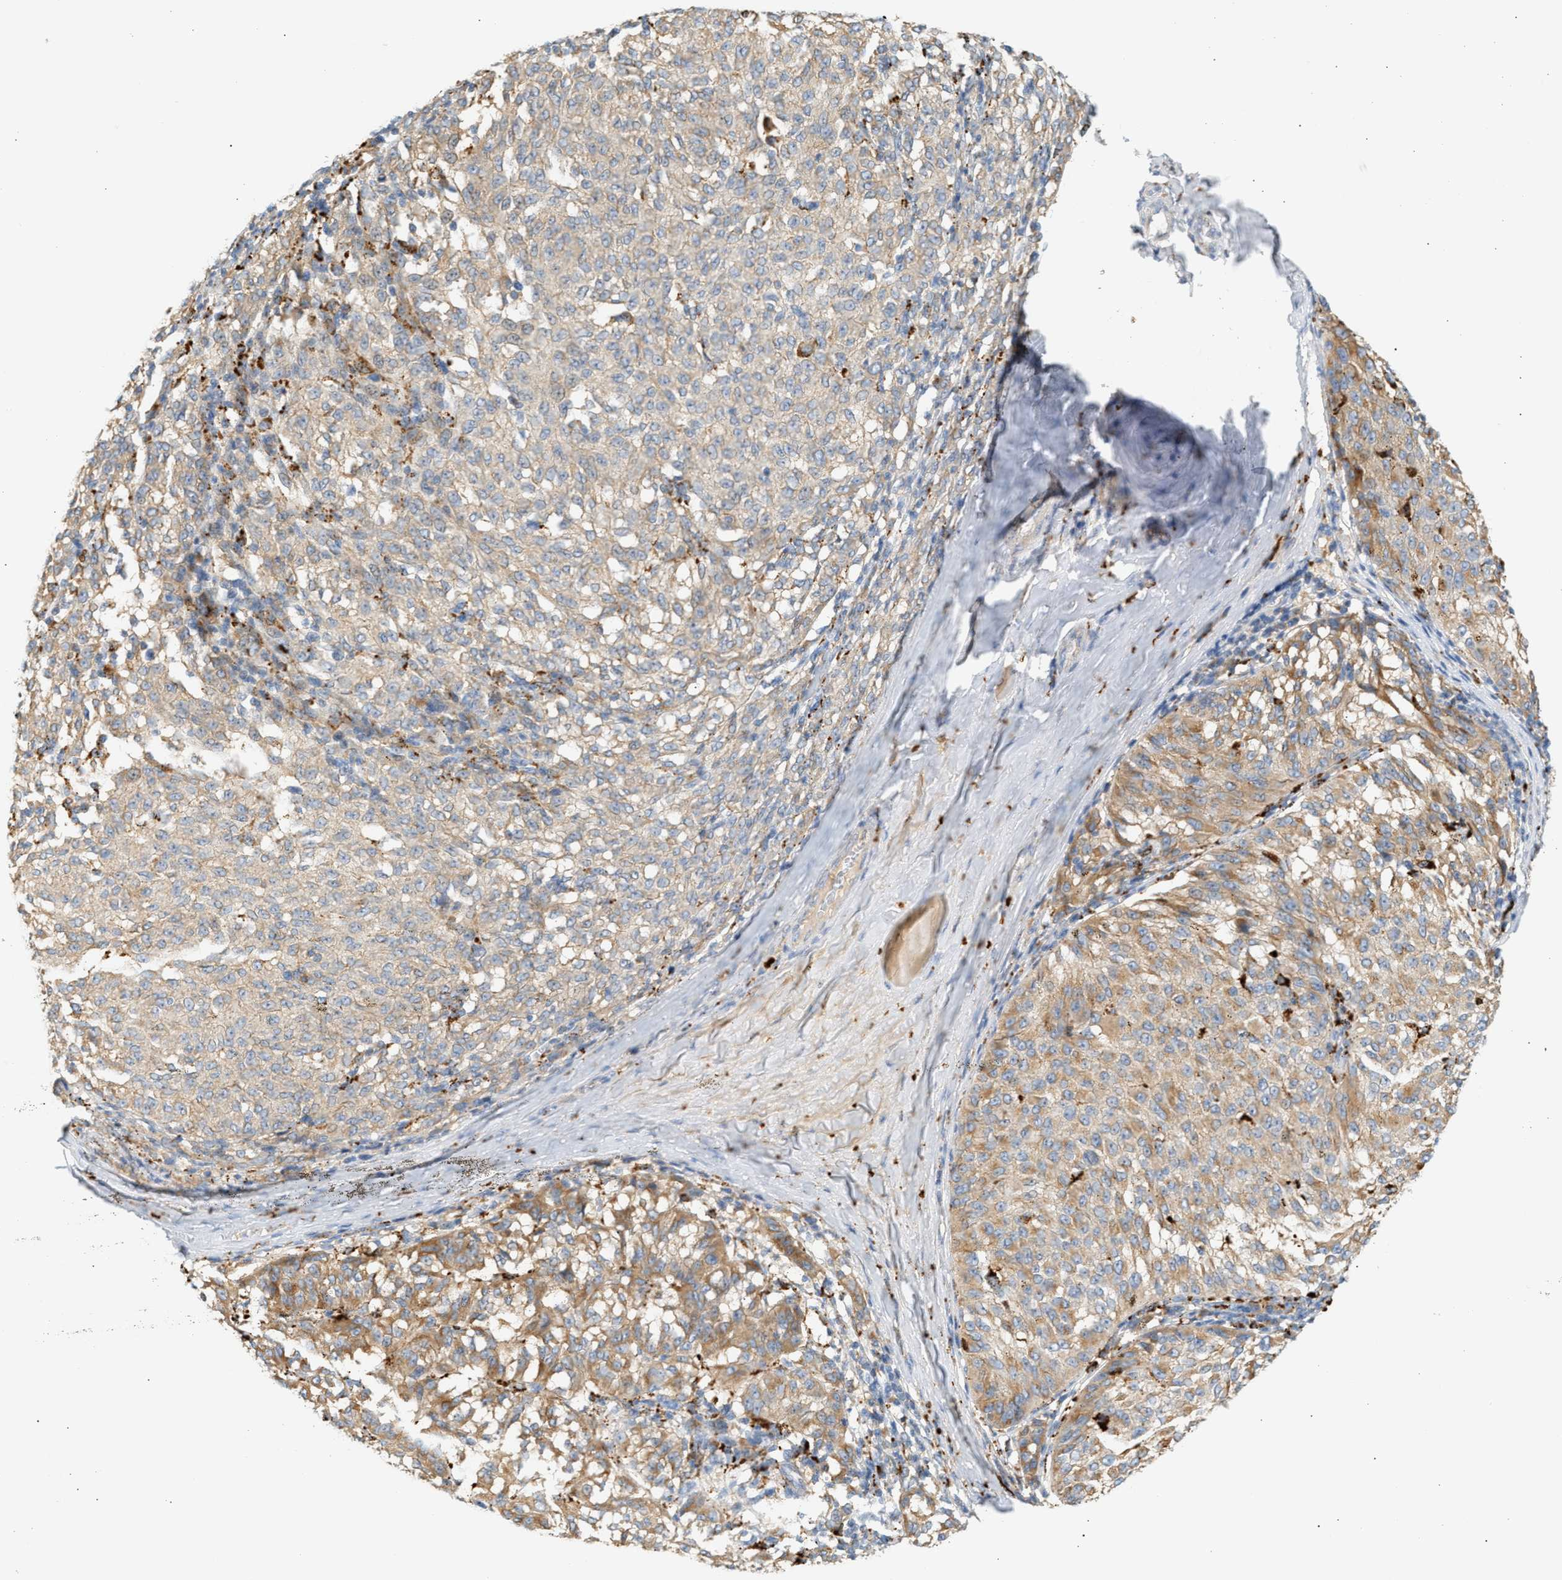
{"staining": {"intensity": "moderate", "quantity": ">75%", "location": "cytoplasmic/membranous"}, "tissue": "melanoma", "cell_type": "Tumor cells", "image_type": "cancer", "snomed": [{"axis": "morphology", "description": "Malignant melanoma, NOS"}, {"axis": "topography", "description": "Skin"}], "caption": "Immunohistochemistry (IHC) staining of melanoma, which displays medium levels of moderate cytoplasmic/membranous positivity in about >75% of tumor cells indicating moderate cytoplasmic/membranous protein positivity. The staining was performed using DAB (3,3'-diaminobenzidine) (brown) for protein detection and nuclei were counterstained in hematoxylin (blue).", "gene": "ENTHD1", "patient": {"sex": "female", "age": 72}}